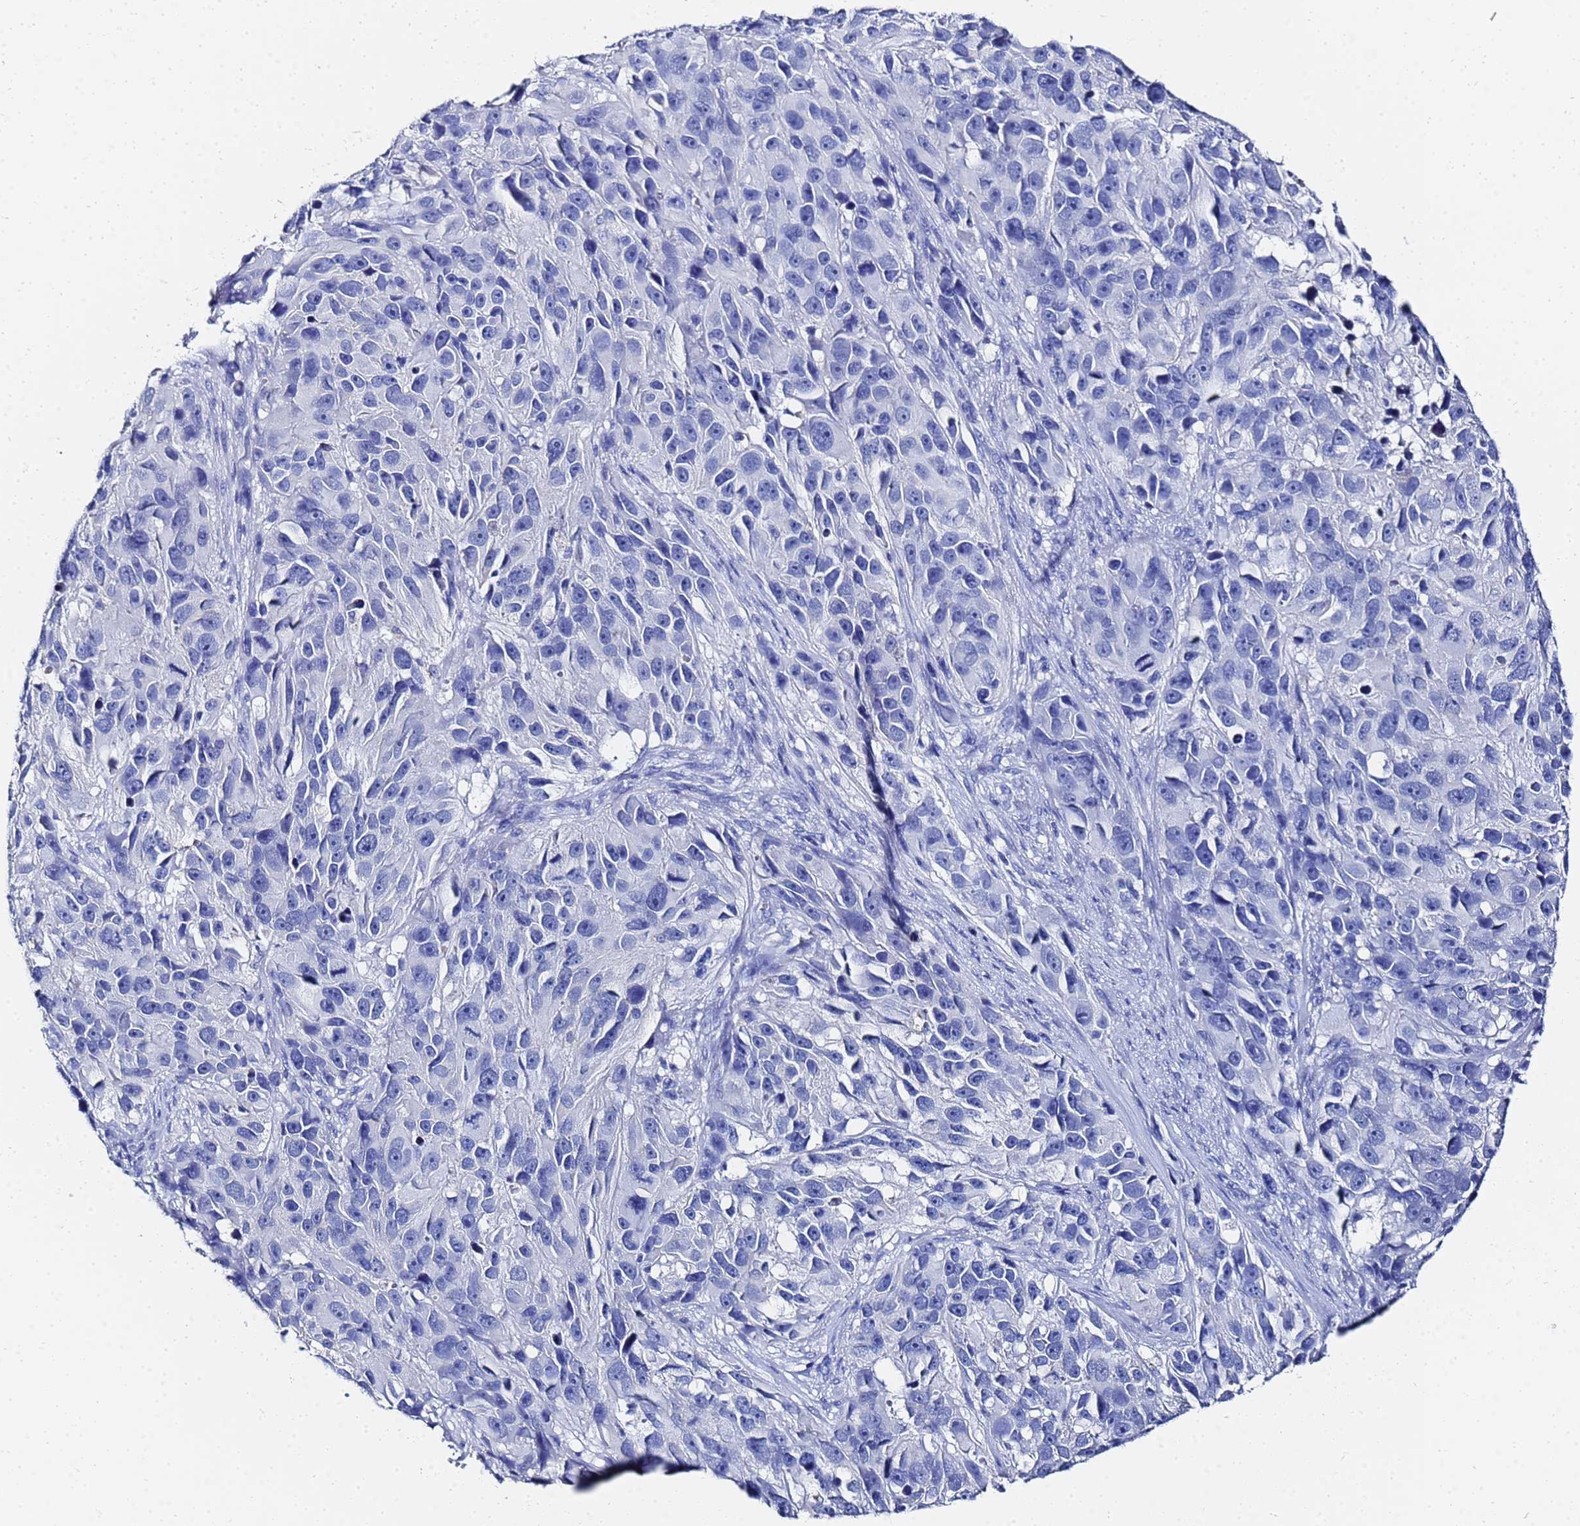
{"staining": {"intensity": "negative", "quantity": "none", "location": "none"}, "tissue": "melanoma", "cell_type": "Tumor cells", "image_type": "cancer", "snomed": [{"axis": "morphology", "description": "Malignant melanoma, NOS"}, {"axis": "topography", "description": "Skin"}], "caption": "Photomicrograph shows no significant protein expression in tumor cells of melanoma.", "gene": "GGT1", "patient": {"sex": "male", "age": 84}}